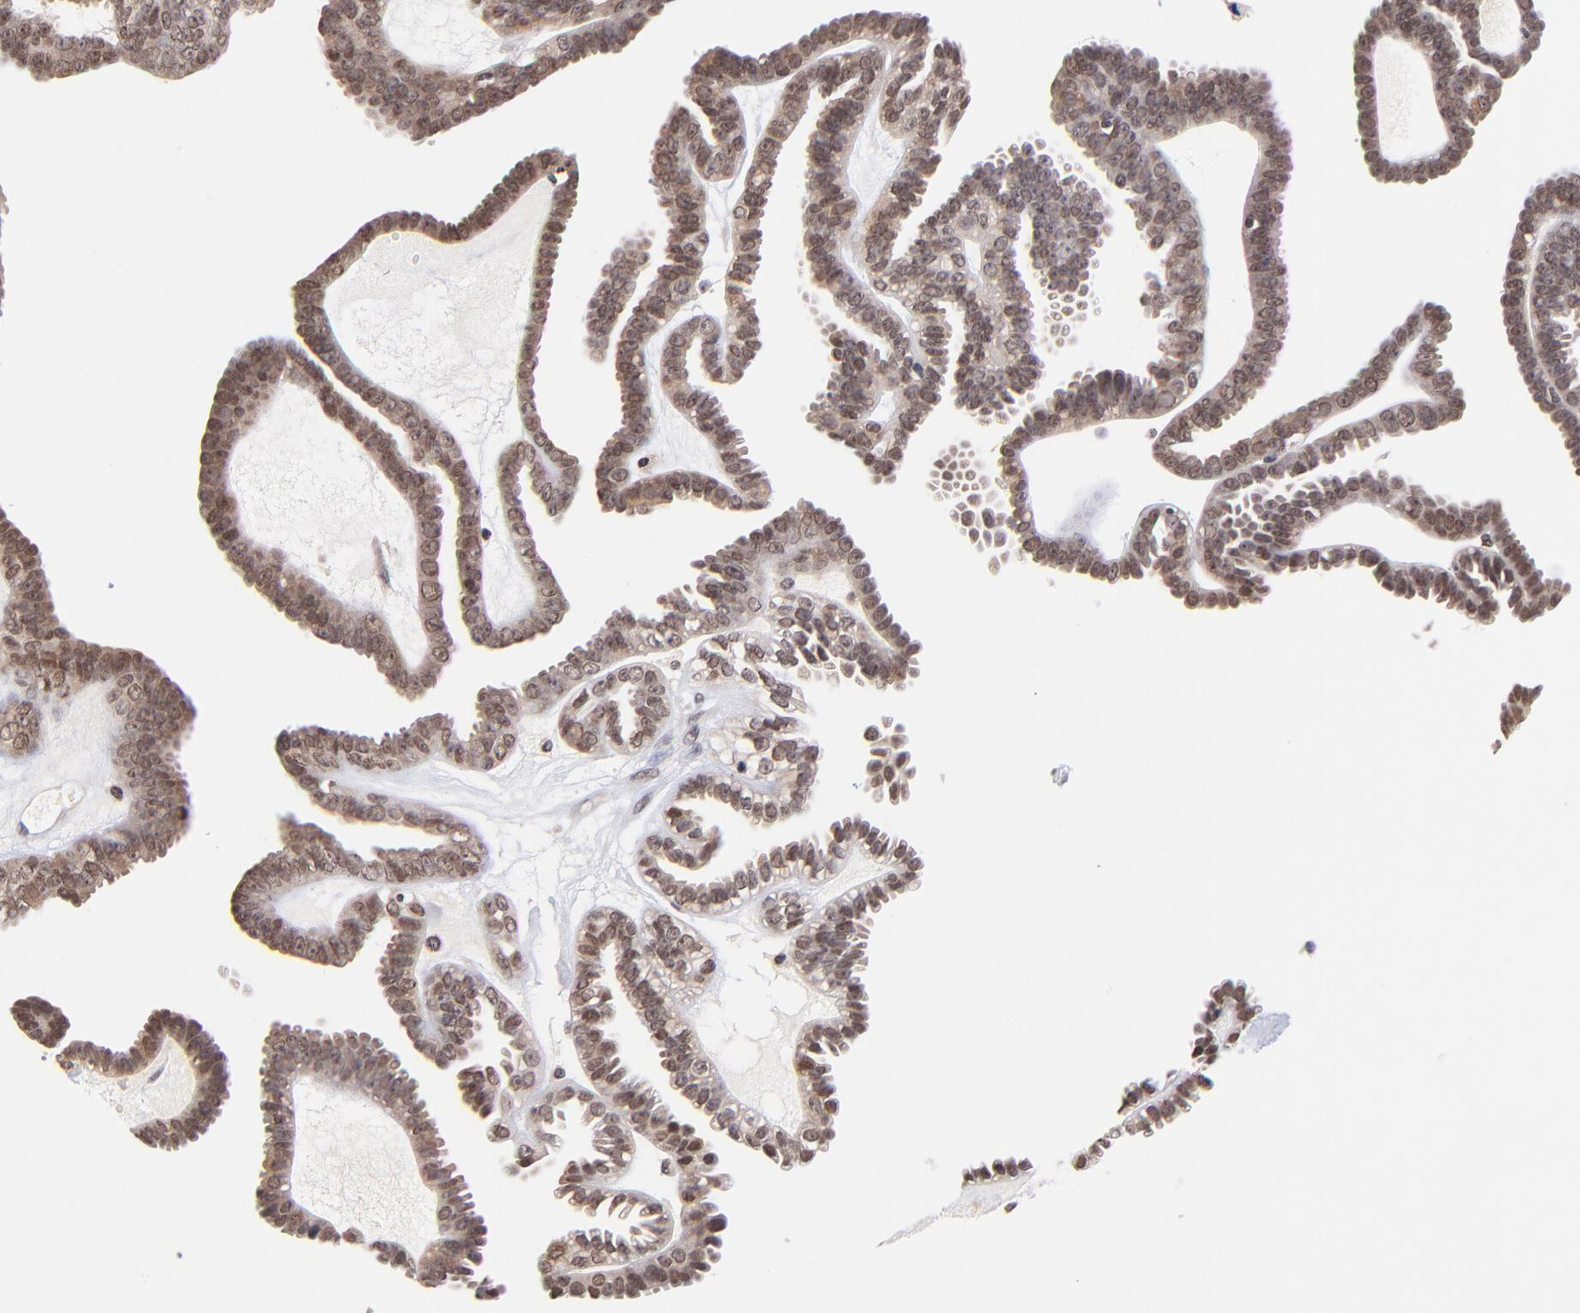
{"staining": {"intensity": "moderate", "quantity": "25%-75%", "location": "cytoplasmic/membranous,nuclear"}, "tissue": "ovarian cancer", "cell_type": "Tumor cells", "image_type": "cancer", "snomed": [{"axis": "morphology", "description": "Cystadenocarcinoma, serous, NOS"}, {"axis": "topography", "description": "Ovary"}], "caption": "This histopathology image exhibits serous cystadenocarcinoma (ovarian) stained with immunohistochemistry to label a protein in brown. The cytoplasmic/membranous and nuclear of tumor cells show moderate positivity for the protein. Nuclei are counter-stained blue.", "gene": "WDR25", "patient": {"sex": "female", "age": 71}}